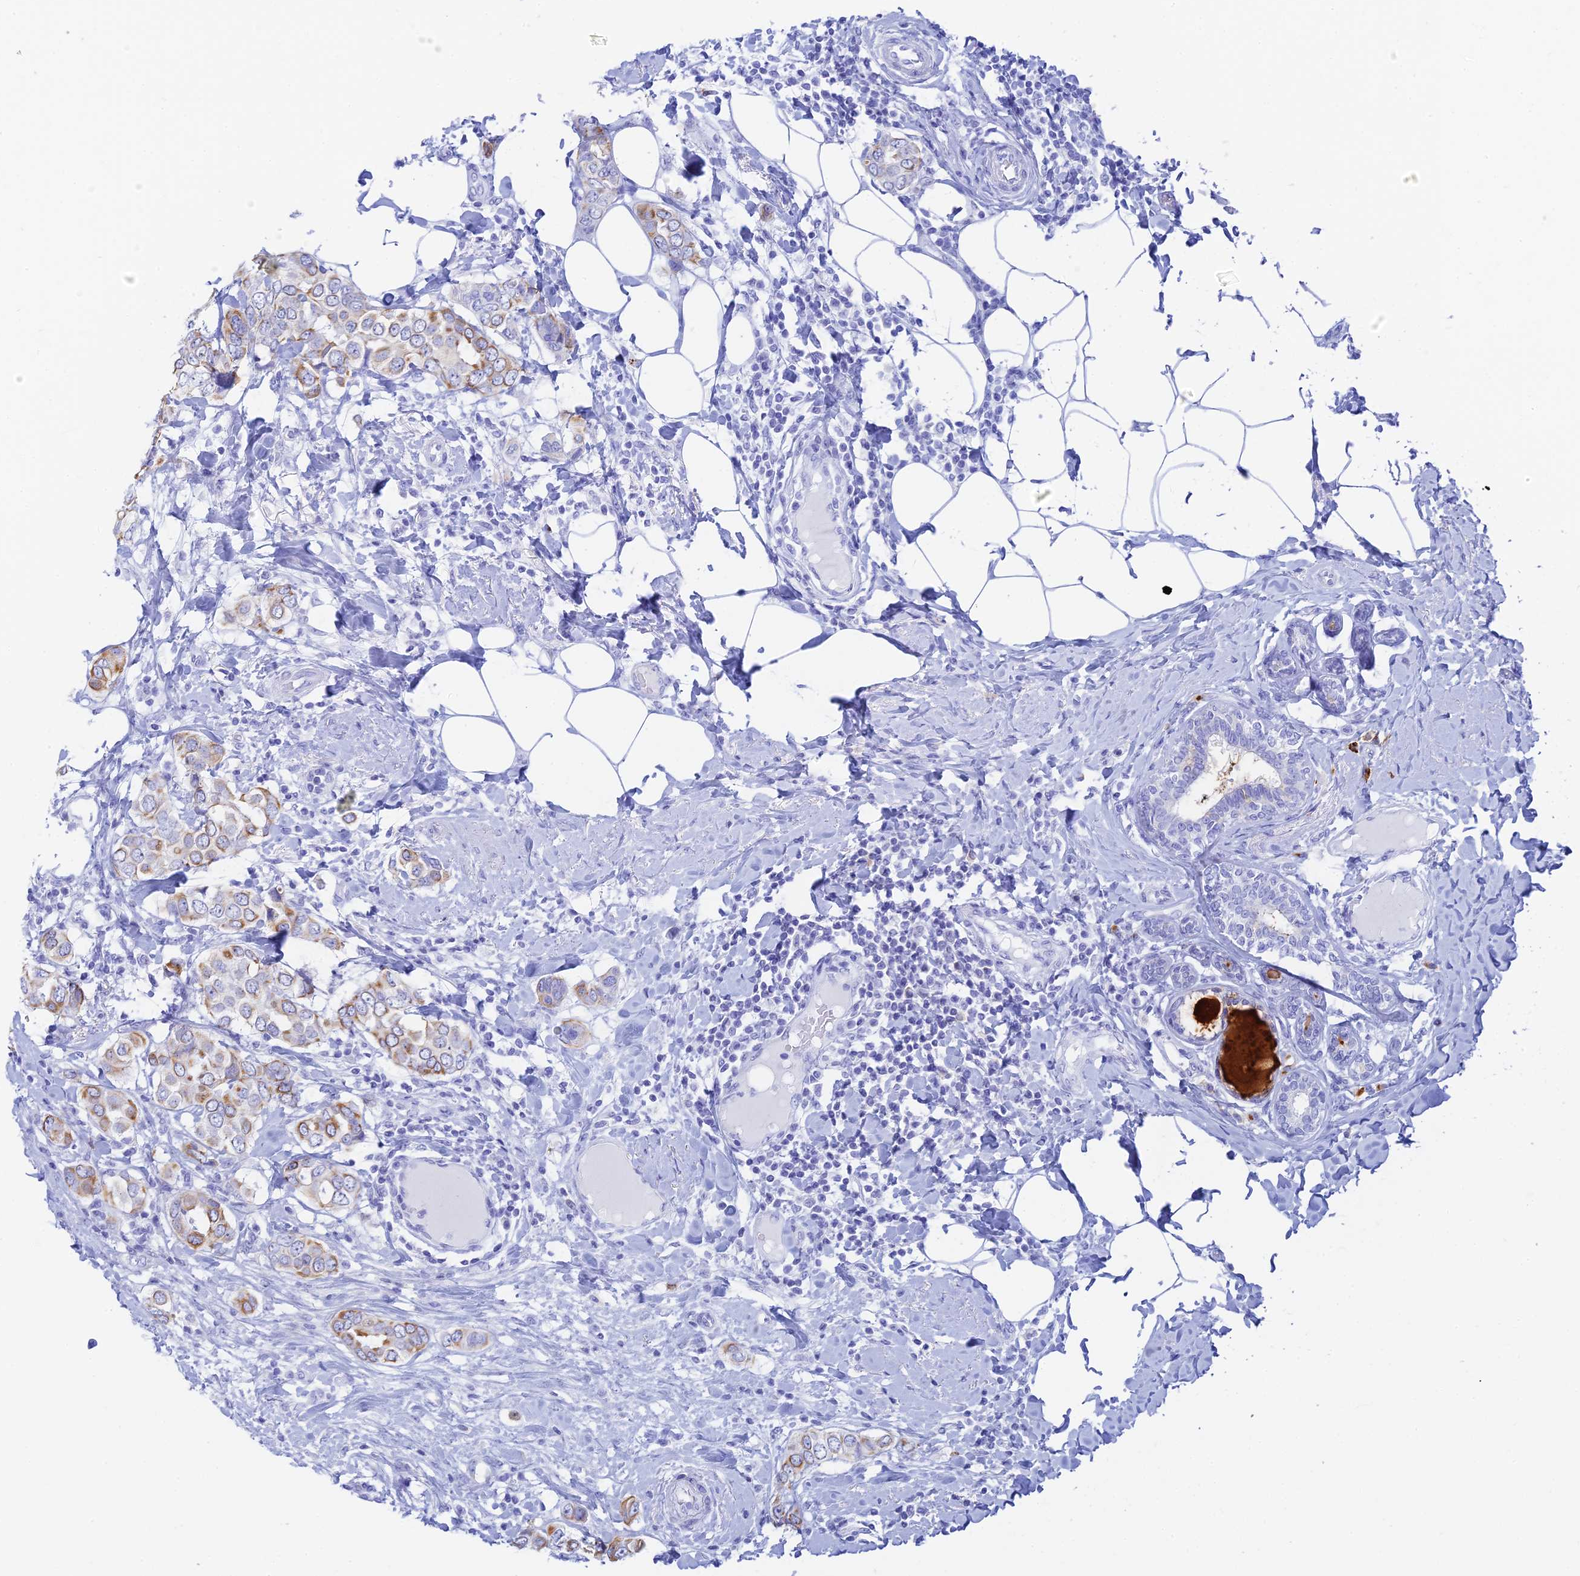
{"staining": {"intensity": "moderate", "quantity": "25%-75%", "location": "cytoplasmic/membranous"}, "tissue": "breast cancer", "cell_type": "Tumor cells", "image_type": "cancer", "snomed": [{"axis": "morphology", "description": "Lobular carcinoma"}, {"axis": "topography", "description": "Breast"}], "caption": "Tumor cells exhibit moderate cytoplasmic/membranous positivity in about 25%-75% of cells in breast cancer.", "gene": "CEP152", "patient": {"sex": "female", "age": 51}}